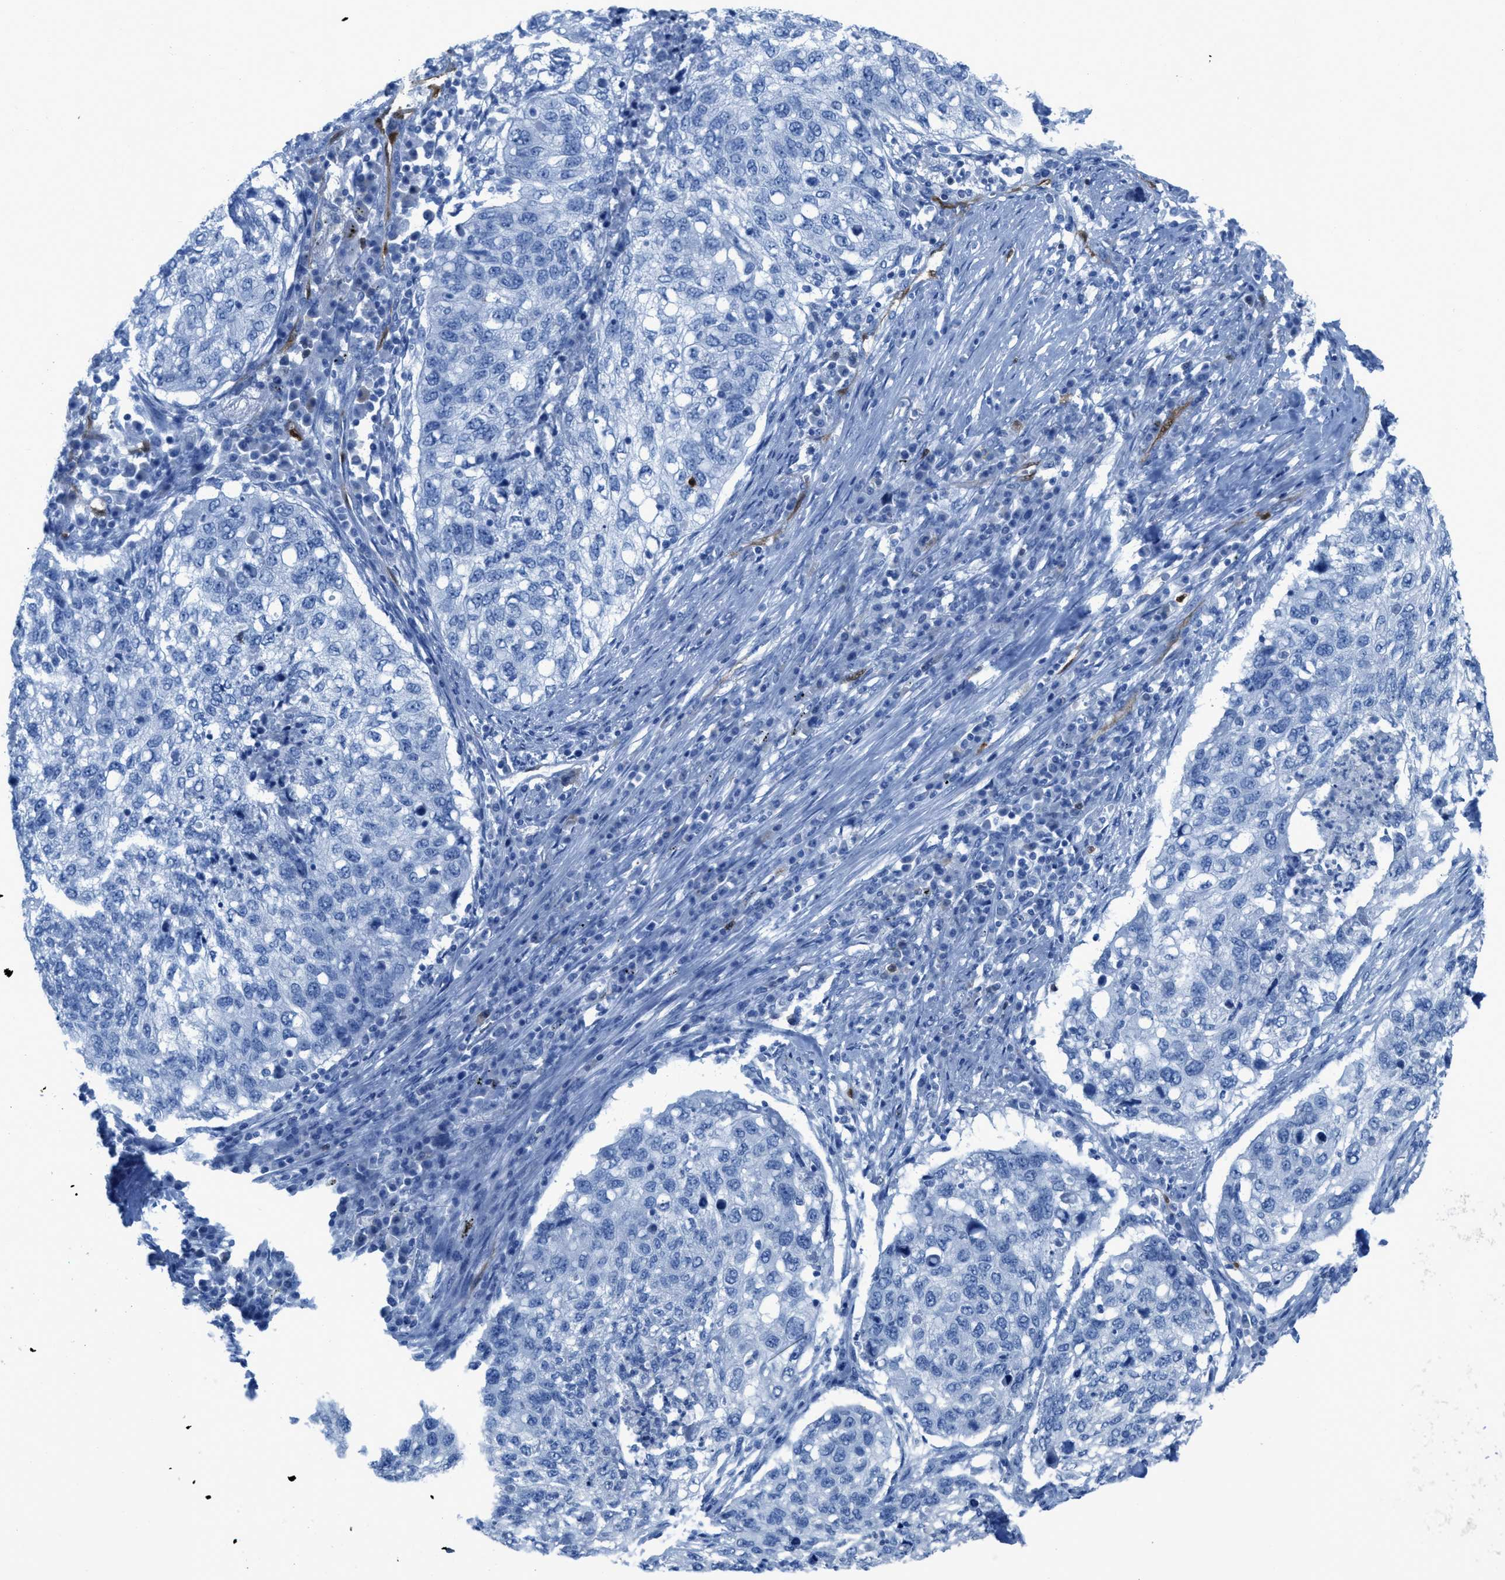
{"staining": {"intensity": "negative", "quantity": "none", "location": "none"}, "tissue": "lung cancer", "cell_type": "Tumor cells", "image_type": "cancer", "snomed": [{"axis": "morphology", "description": "Squamous cell carcinoma, NOS"}, {"axis": "topography", "description": "Lung"}], "caption": "Immunohistochemistry of human lung squamous cell carcinoma shows no expression in tumor cells.", "gene": "CDKN2A", "patient": {"sex": "female", "age": 63}}